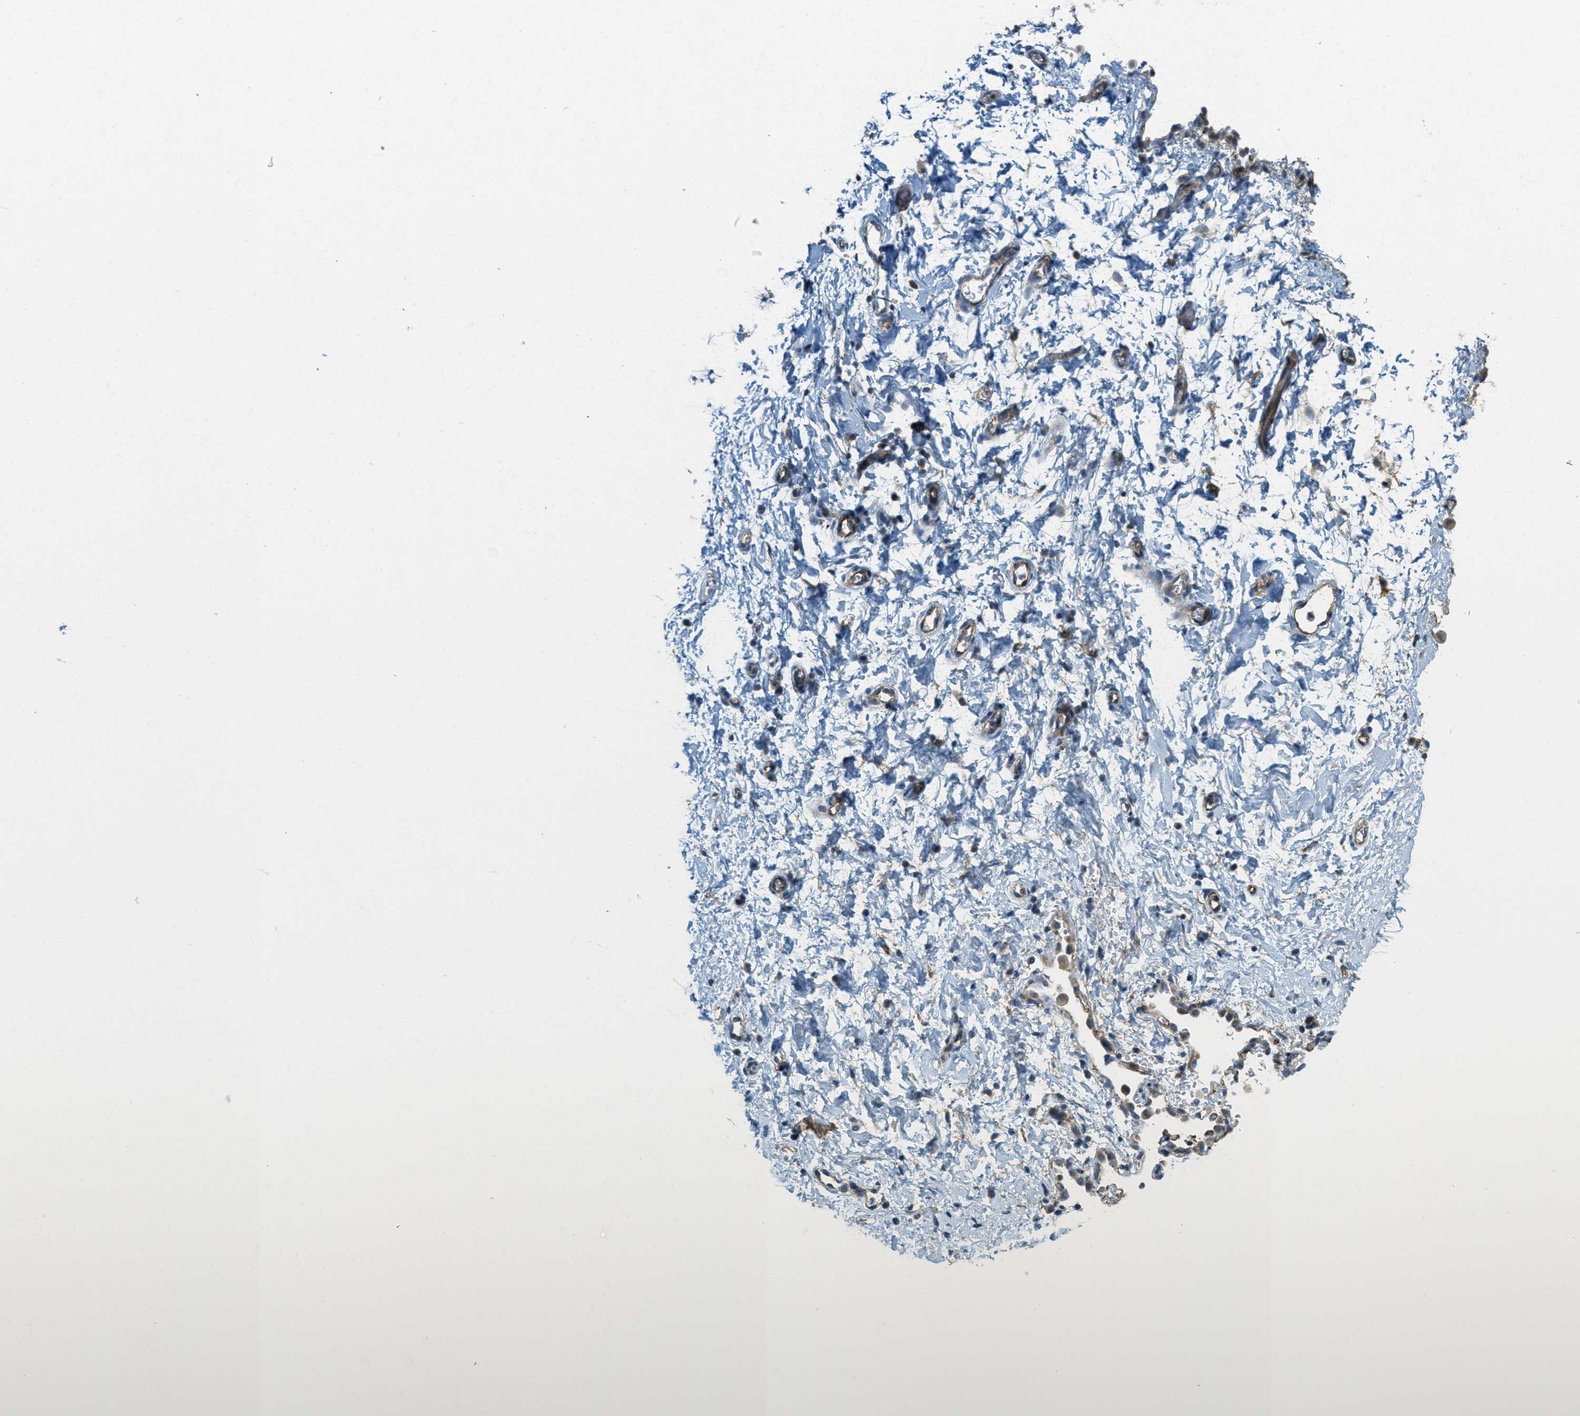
{"staining": {"intensity": "negative", "quantity": "none", "location": "none"}, "tissue": "adipose tissue", "cell_type": "Adipocytes", "image_type": "normal", "snomed": [{"axis": "morphology", "description": "Normal tissue, NOS"}, {"axis": "topography", "description": "Cartilage tissue"}, {"axis": "topography", "description": "Bronchus"}], "caption": "Immunohistochemistry micrograph of normal adipose tissue stained for a protein (brown), which demonstrates no positivity in adipocytes.", "gene": "JCAD", "patient": {"sex": "female", "age": 53}}